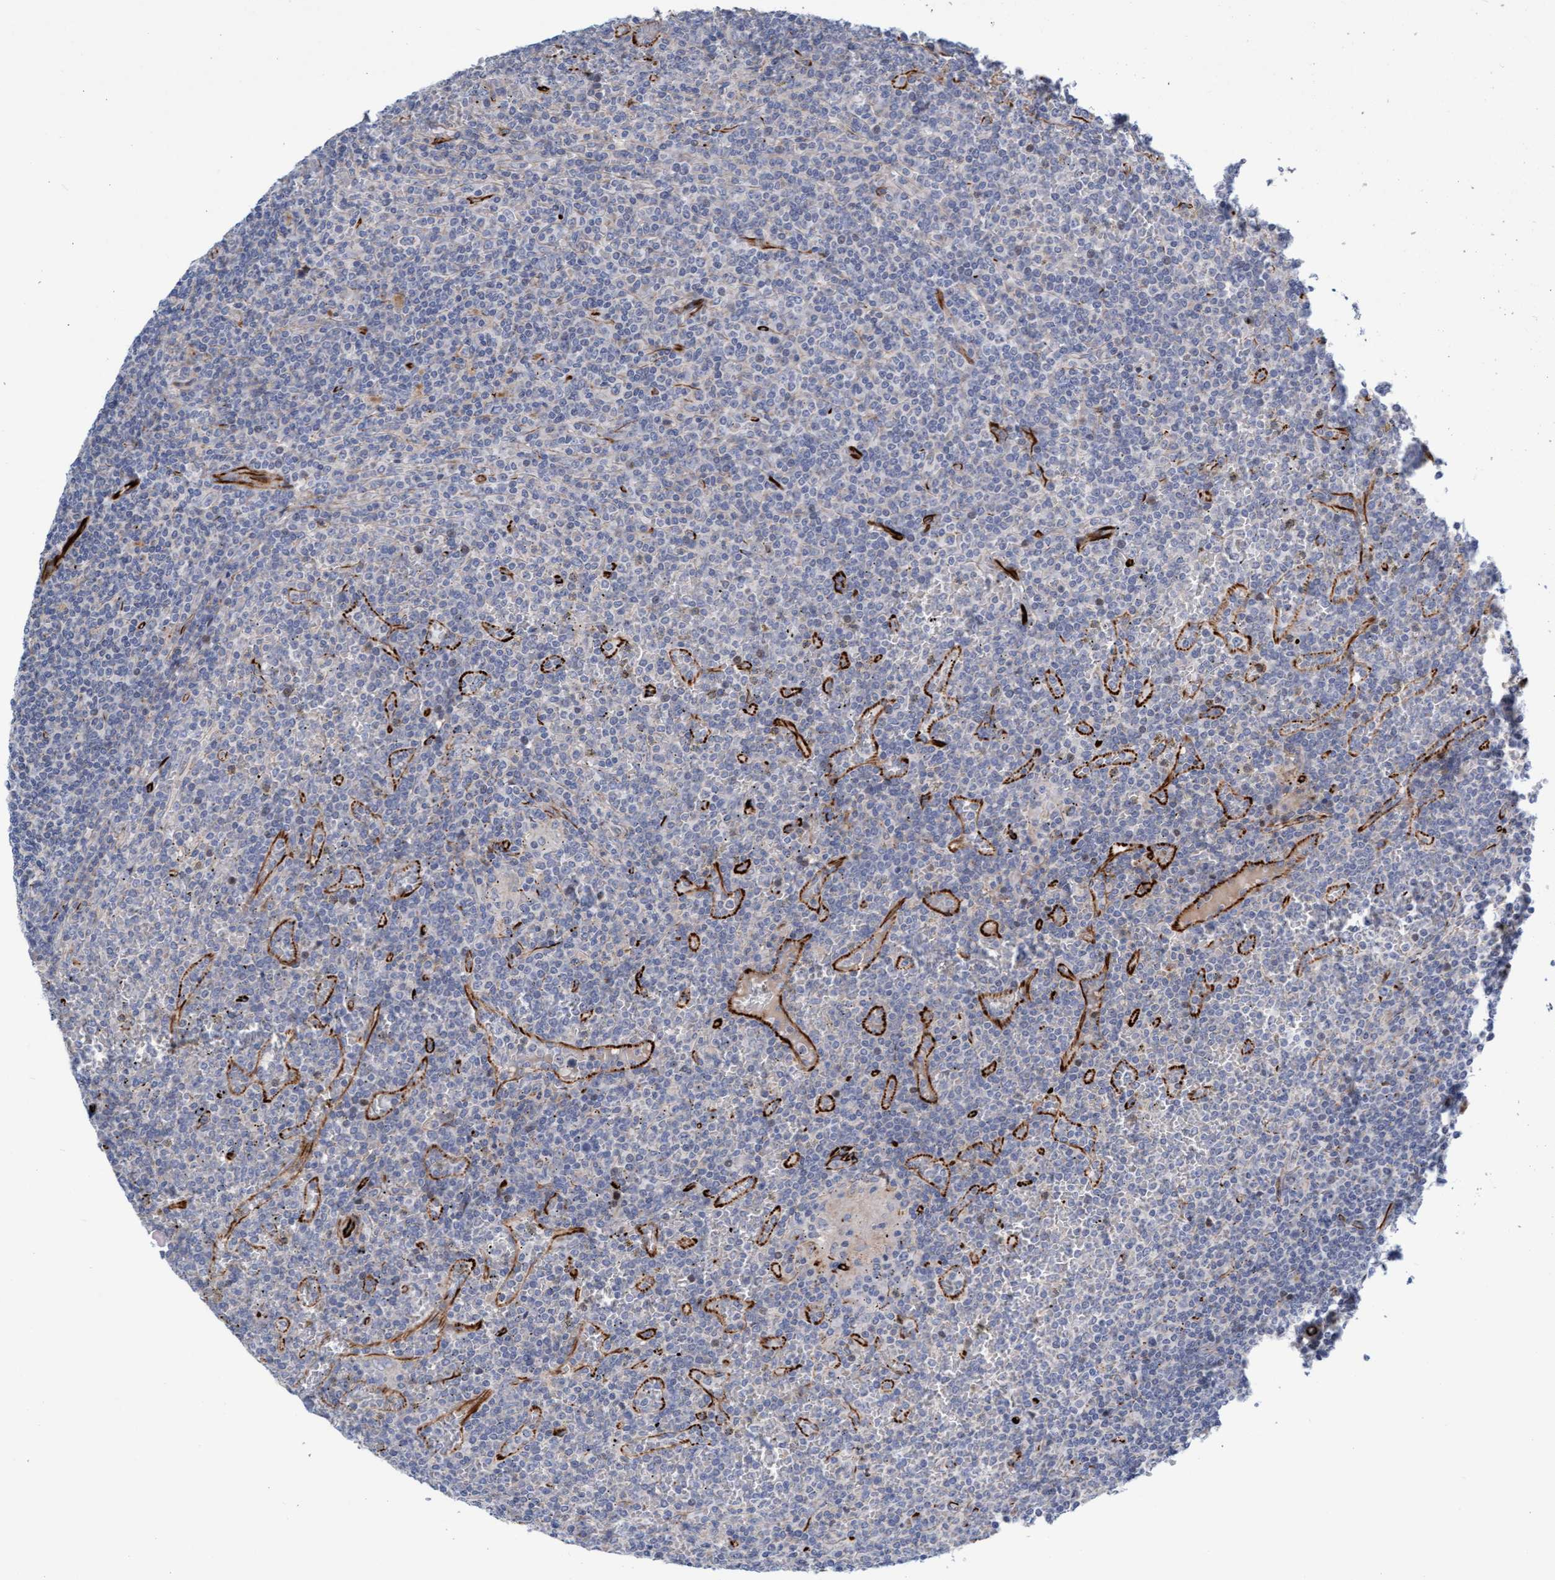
{"staining": {"intensity": "negative", "quantity": "none", "location": "none"}, "tissue": "lymphoma", "cell_type": "Tumor cells", "image_type": "cancer", "snomed": [{"axis": "morphology", "description": "Malignant lymphoma, non-Hodgkin's type, Low grade"}, {"axis": "topography", "description": "Spleen"}], "caption": "High magnification brightfield microscopy of lymphoma stained with DAB (brown) and counterstained with hematoxylin (blue): tumor cells show no significant positivity.", "gene": "POLG2", "patient": {"sex": "female", "age": 19}}